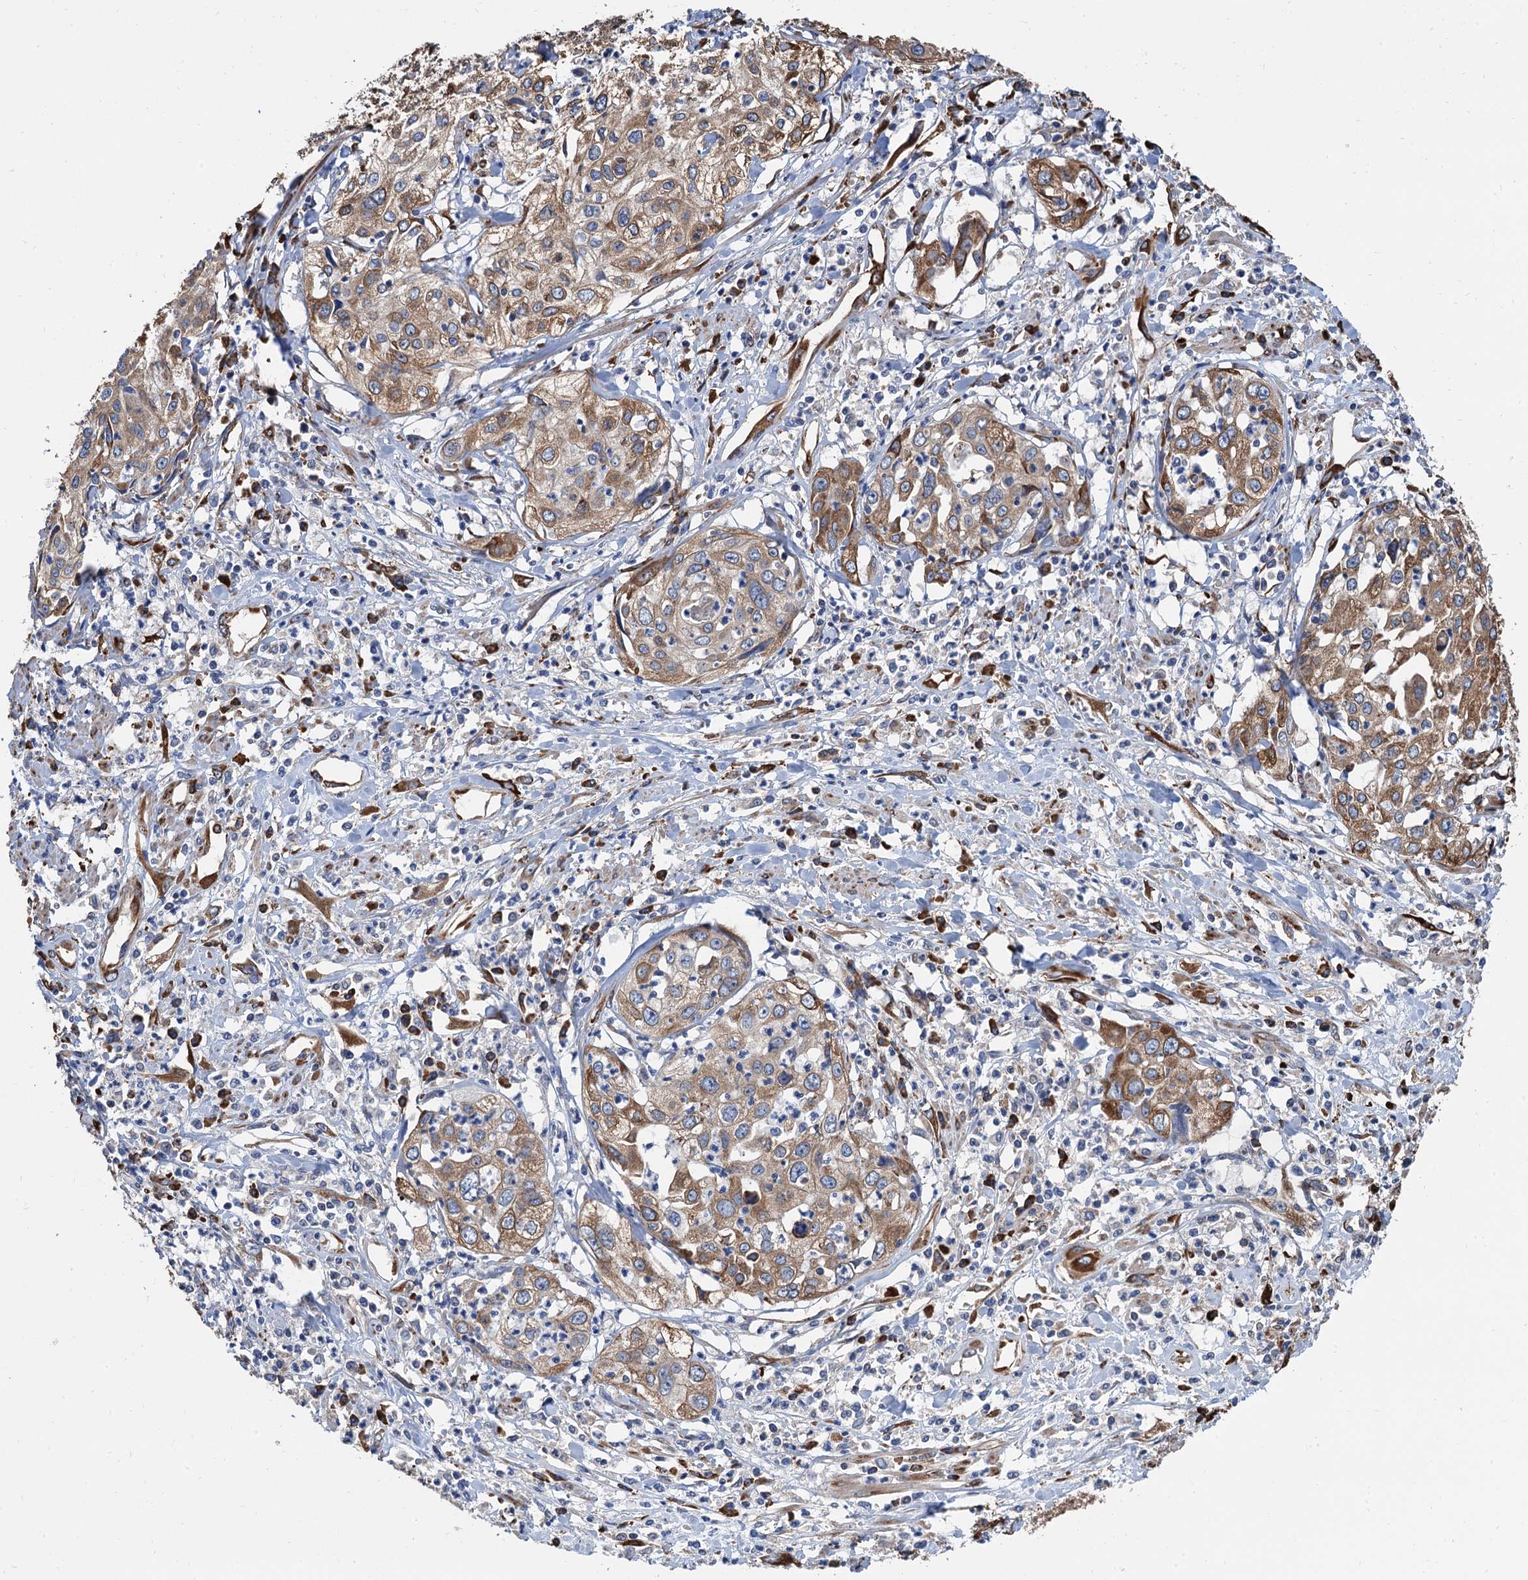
{"staining": {"intensity": "moderate", "quantity": "25%-75%", "location": "cytoplasmic/membranous"}, "tissue": "cervical cancer", "cell_type": "Tumor cells", "image_type": "cancer", "snomed": [{"axis": "morphology", "description": "Squamous cell carcinoma, NOS"}, {"axis": "topography", "description": "Cervix"}], "caption": "IHC of human squamous cell carcinoma (cervical) exhibits medium levels of moderate cytoplasmic/membranous positivity in about 25%-75% of tumor cells. (brown staining indicates protein expression, while blue staining denotes nuclei).", "gene": "CNNM1", "patient": {"sex": "female", "age": 31}}